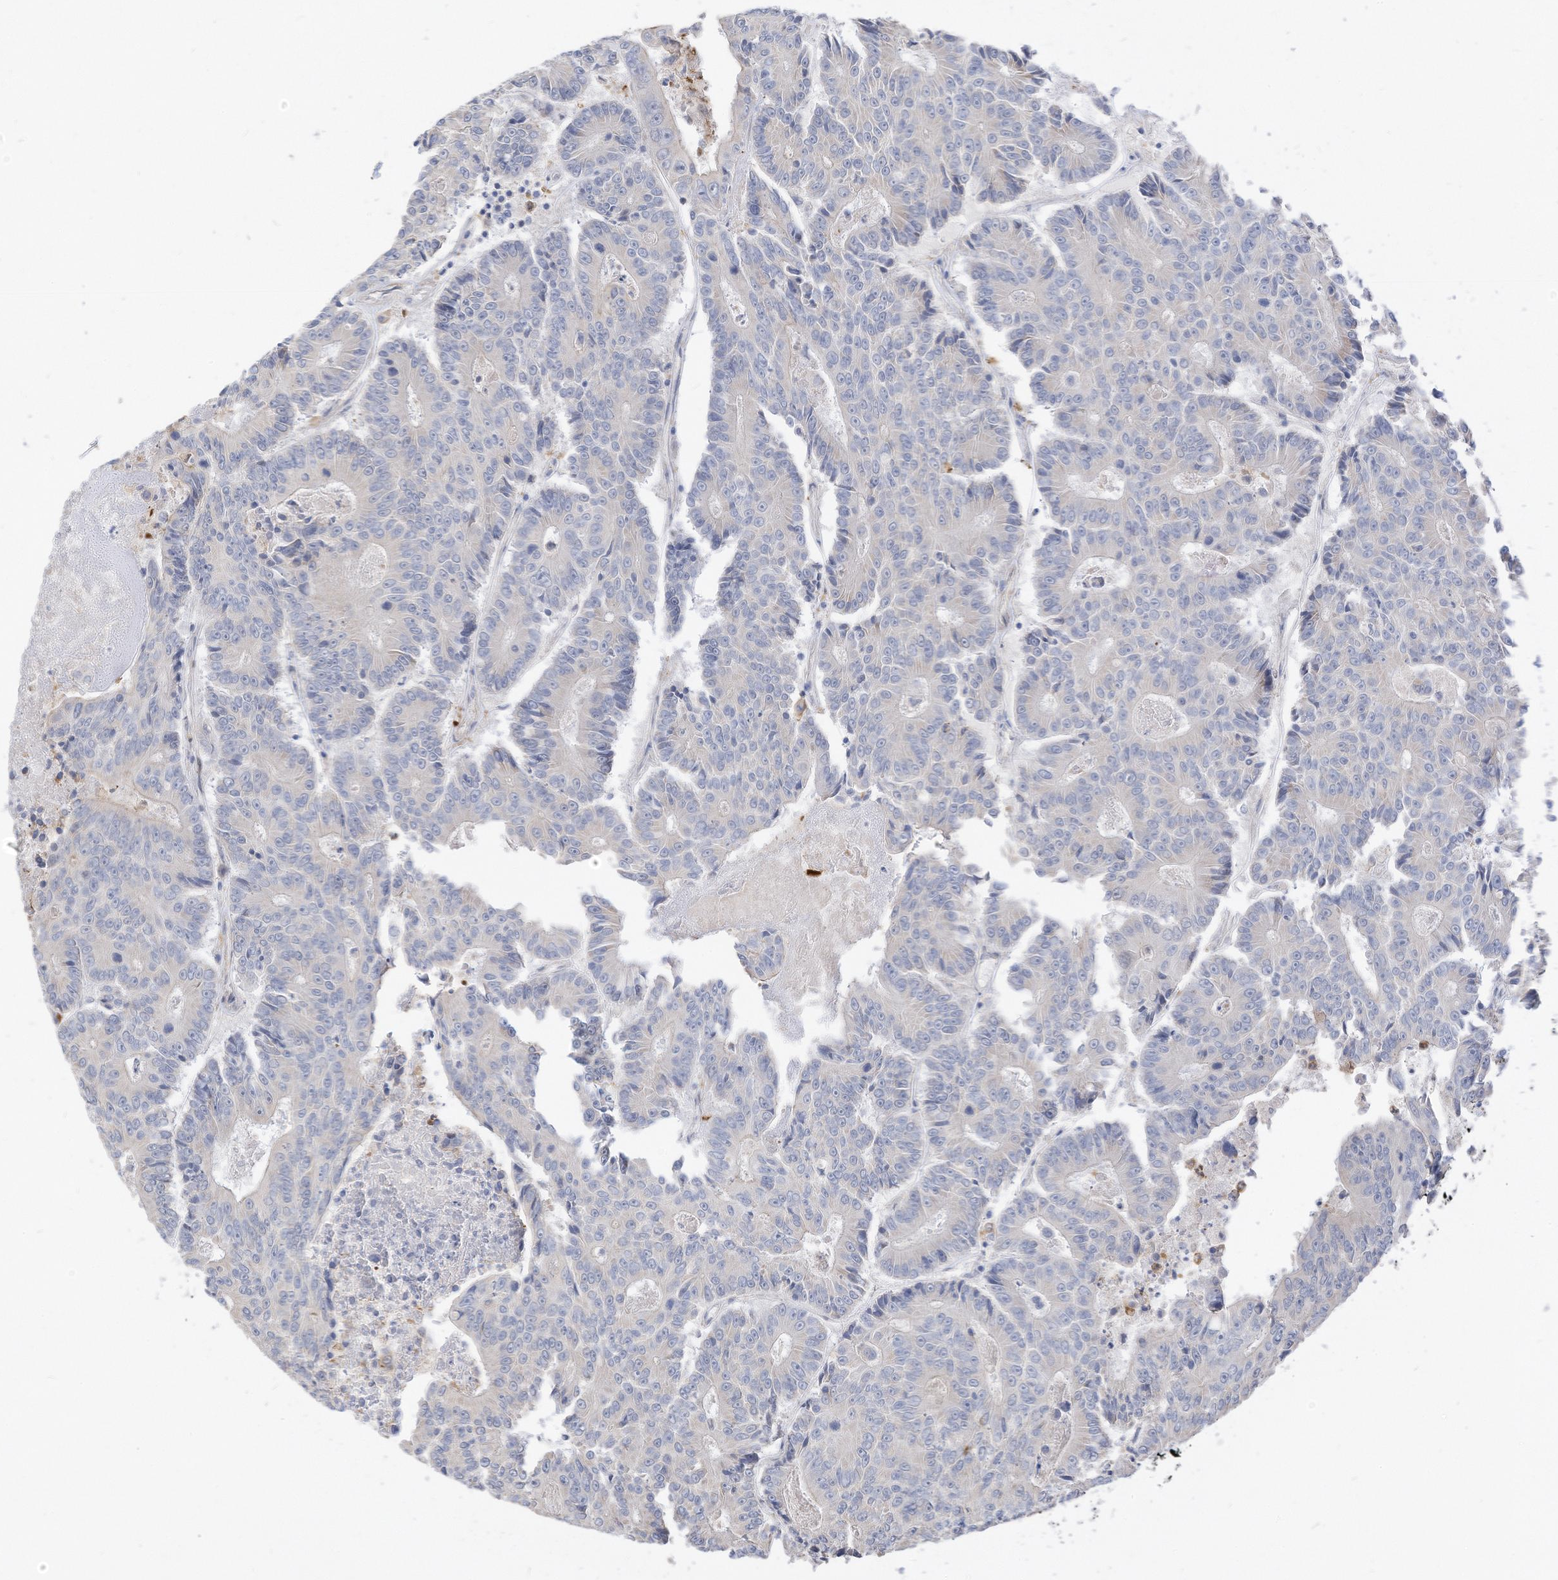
{"staining": {"intensity": "negative", "quantity": "none", "location": "none"}, "tissue": "colorectal cancer", "cell_type": "Tumor cells", "image_type": "cancer", "snomed": [{"axis": "morphology", "description": "Adenocarcinoma, NOS"}, {"axis": "topography", "description": "Colon"}], "caption": "This micrograph is of colorectal cancer (adenocarcinoma) stained with immunohistochemistry to label a protein in brown with the nuclei are counter-stained blue. There is no staining in tumor cells.", "gene": "ATP13A1", "patient": {"sex": "male", "age": 83}}